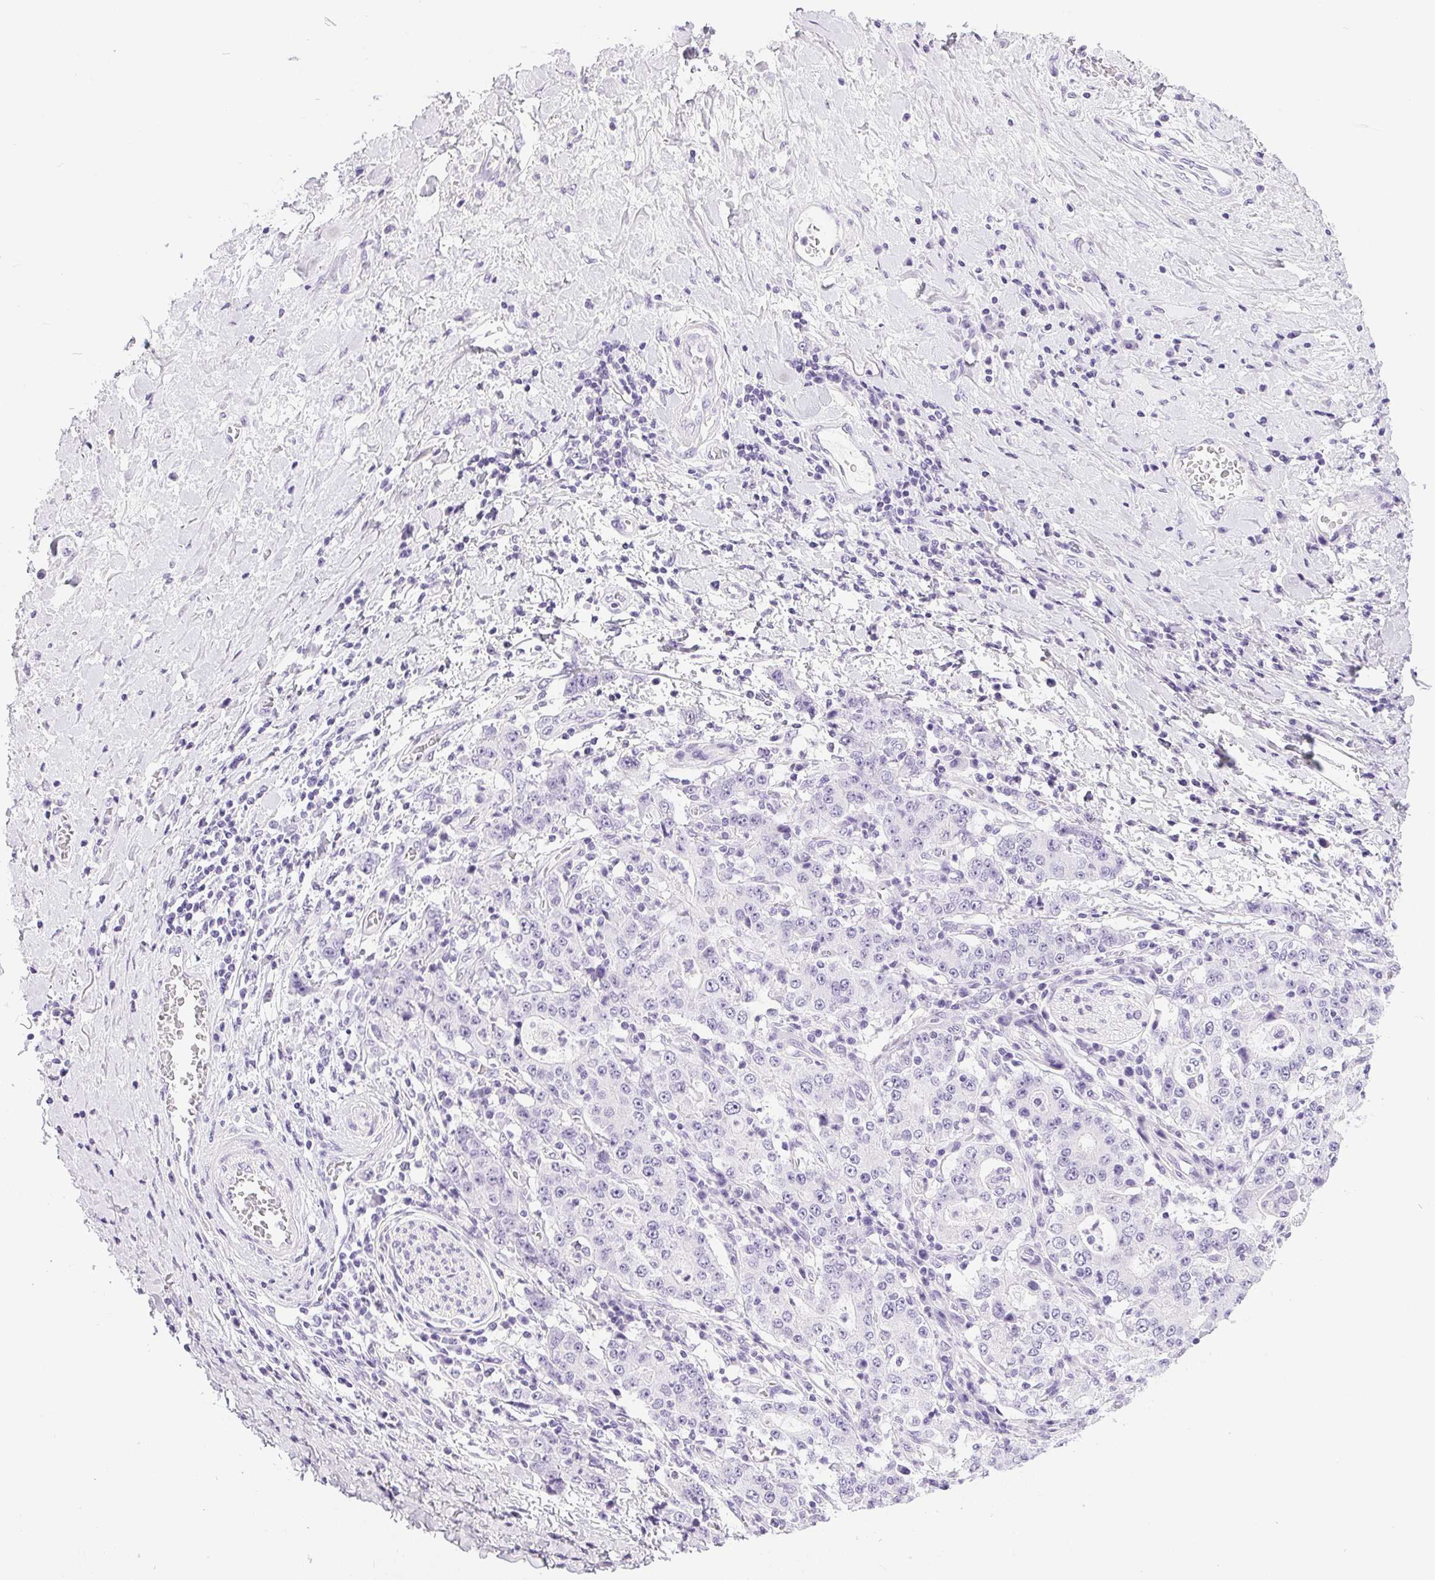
{"staining": {"intensity": "negative", "quantity": "none", "location": "none"}, "tissue": "stomach cancer", "cell_type": "Tumor cells", "image_type": "cancer", "snomed": [{"axis": "morphology", "description": "Normal tissue, NOS"}, {"axis": "morphology", "description": "Adenocarcinoma, NOS"}, {"axis": "topography", "description": "Stomach, upper"}, {"axis": "topography", "description": "Stomach"}], "caption": "Tumor cells show no significant positivity in stomach adenocarcinoma. (DAB (3,3'-diaminobenzidine) immunohistochemistry with hematoxylin counter stain).", "gene": "XDH", "patient": {"sex": "male", "age": 59}}